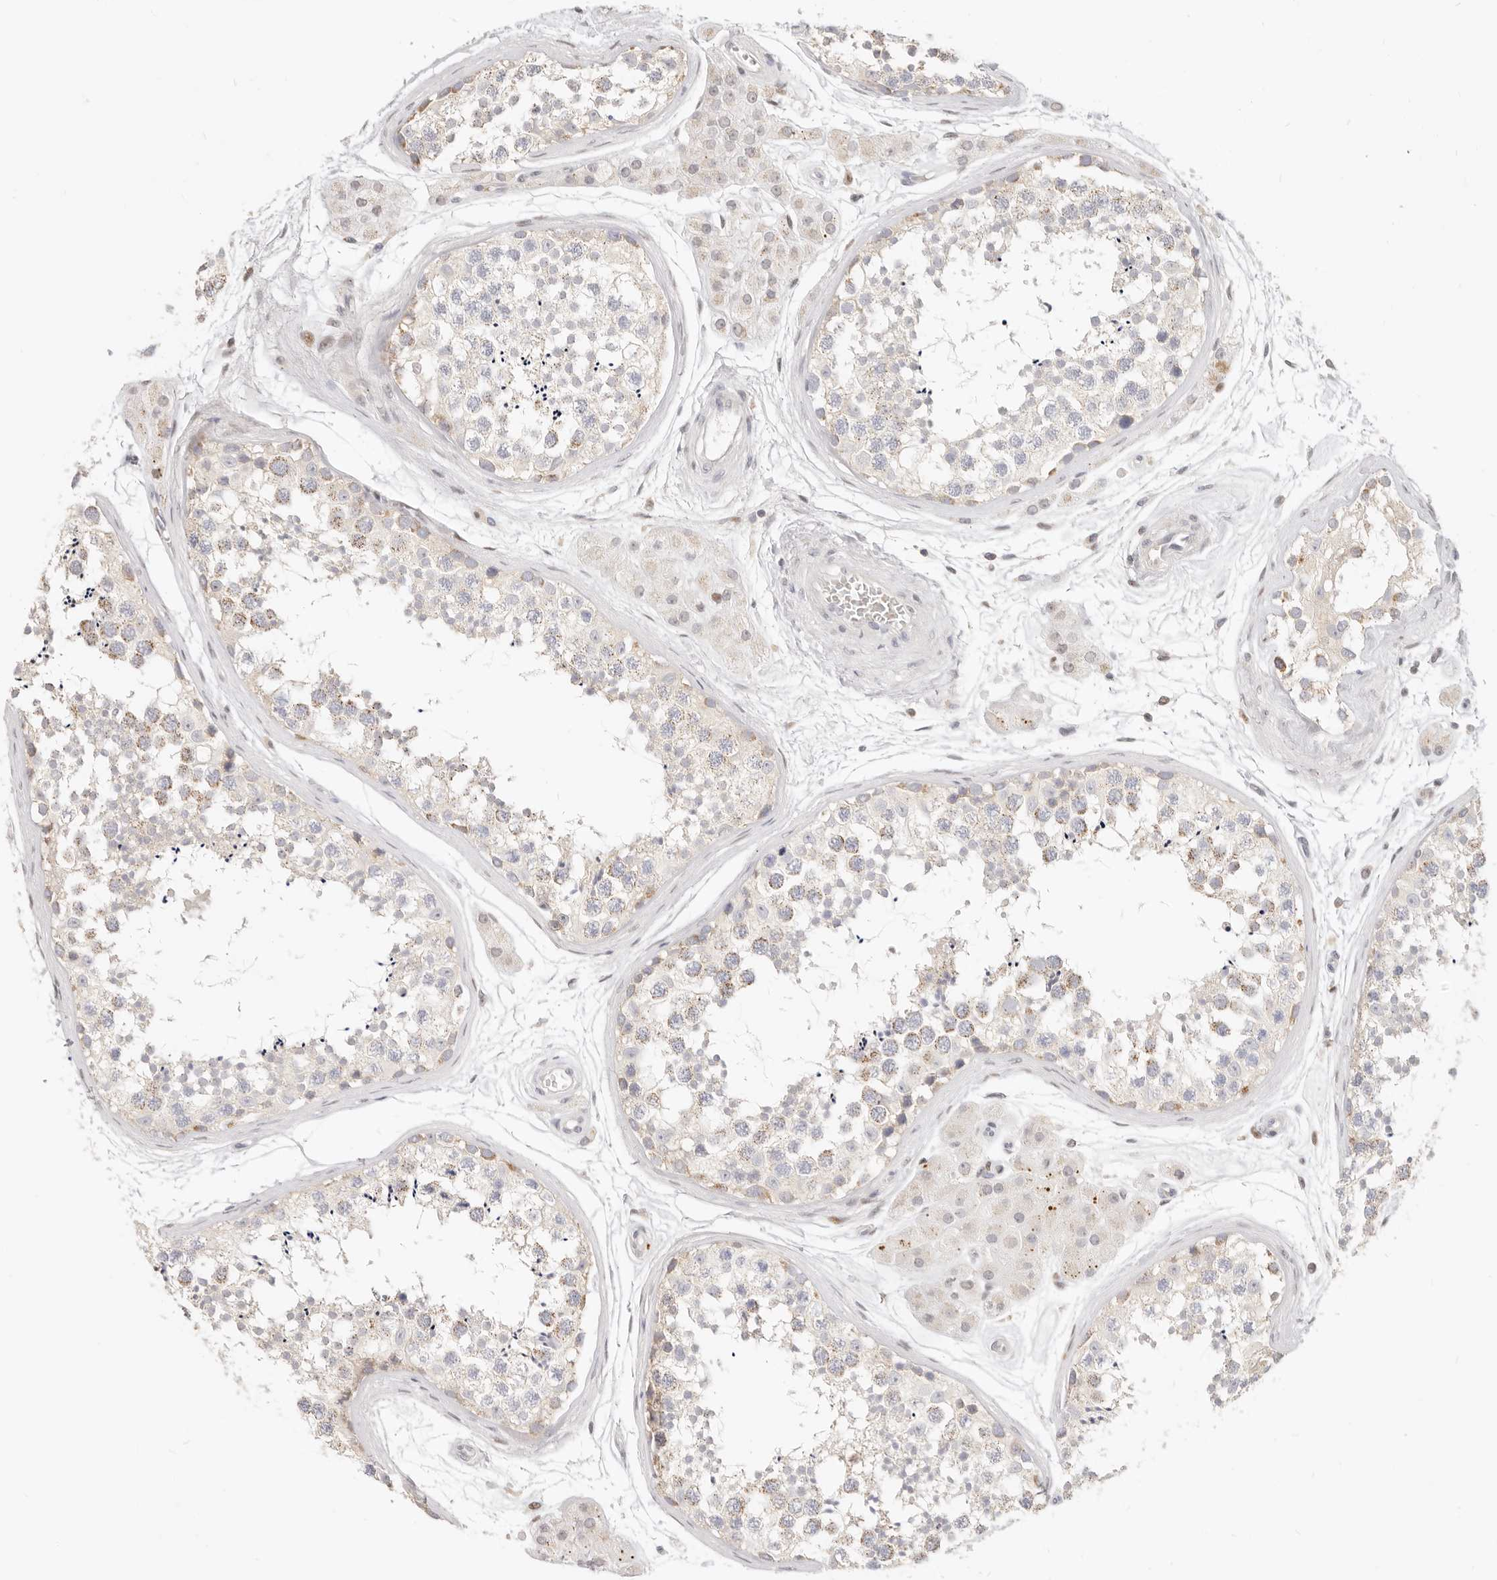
{"staining": {"intensity": "weak", "quantity": "<25%", "location": "cytoplasmic/membranous"}, "tissue": "testis", "cell_type": "Cells in seminiferous ducts", "image_type": "normal", "snomed": [{"axis": "morphology", "description": "Normal tissue, NOS"}, {"axis": "topography", "description": "Testis"}], "caption": "Immunohistochemistry (IHC) image of benign testis: testis stained with DAB displays no significant protein expression in cells in seminiferous ducts. Nuclei are stained in blue.", "gene": "LTB4R2", "patient": {"sex": "male", "age": 56}}